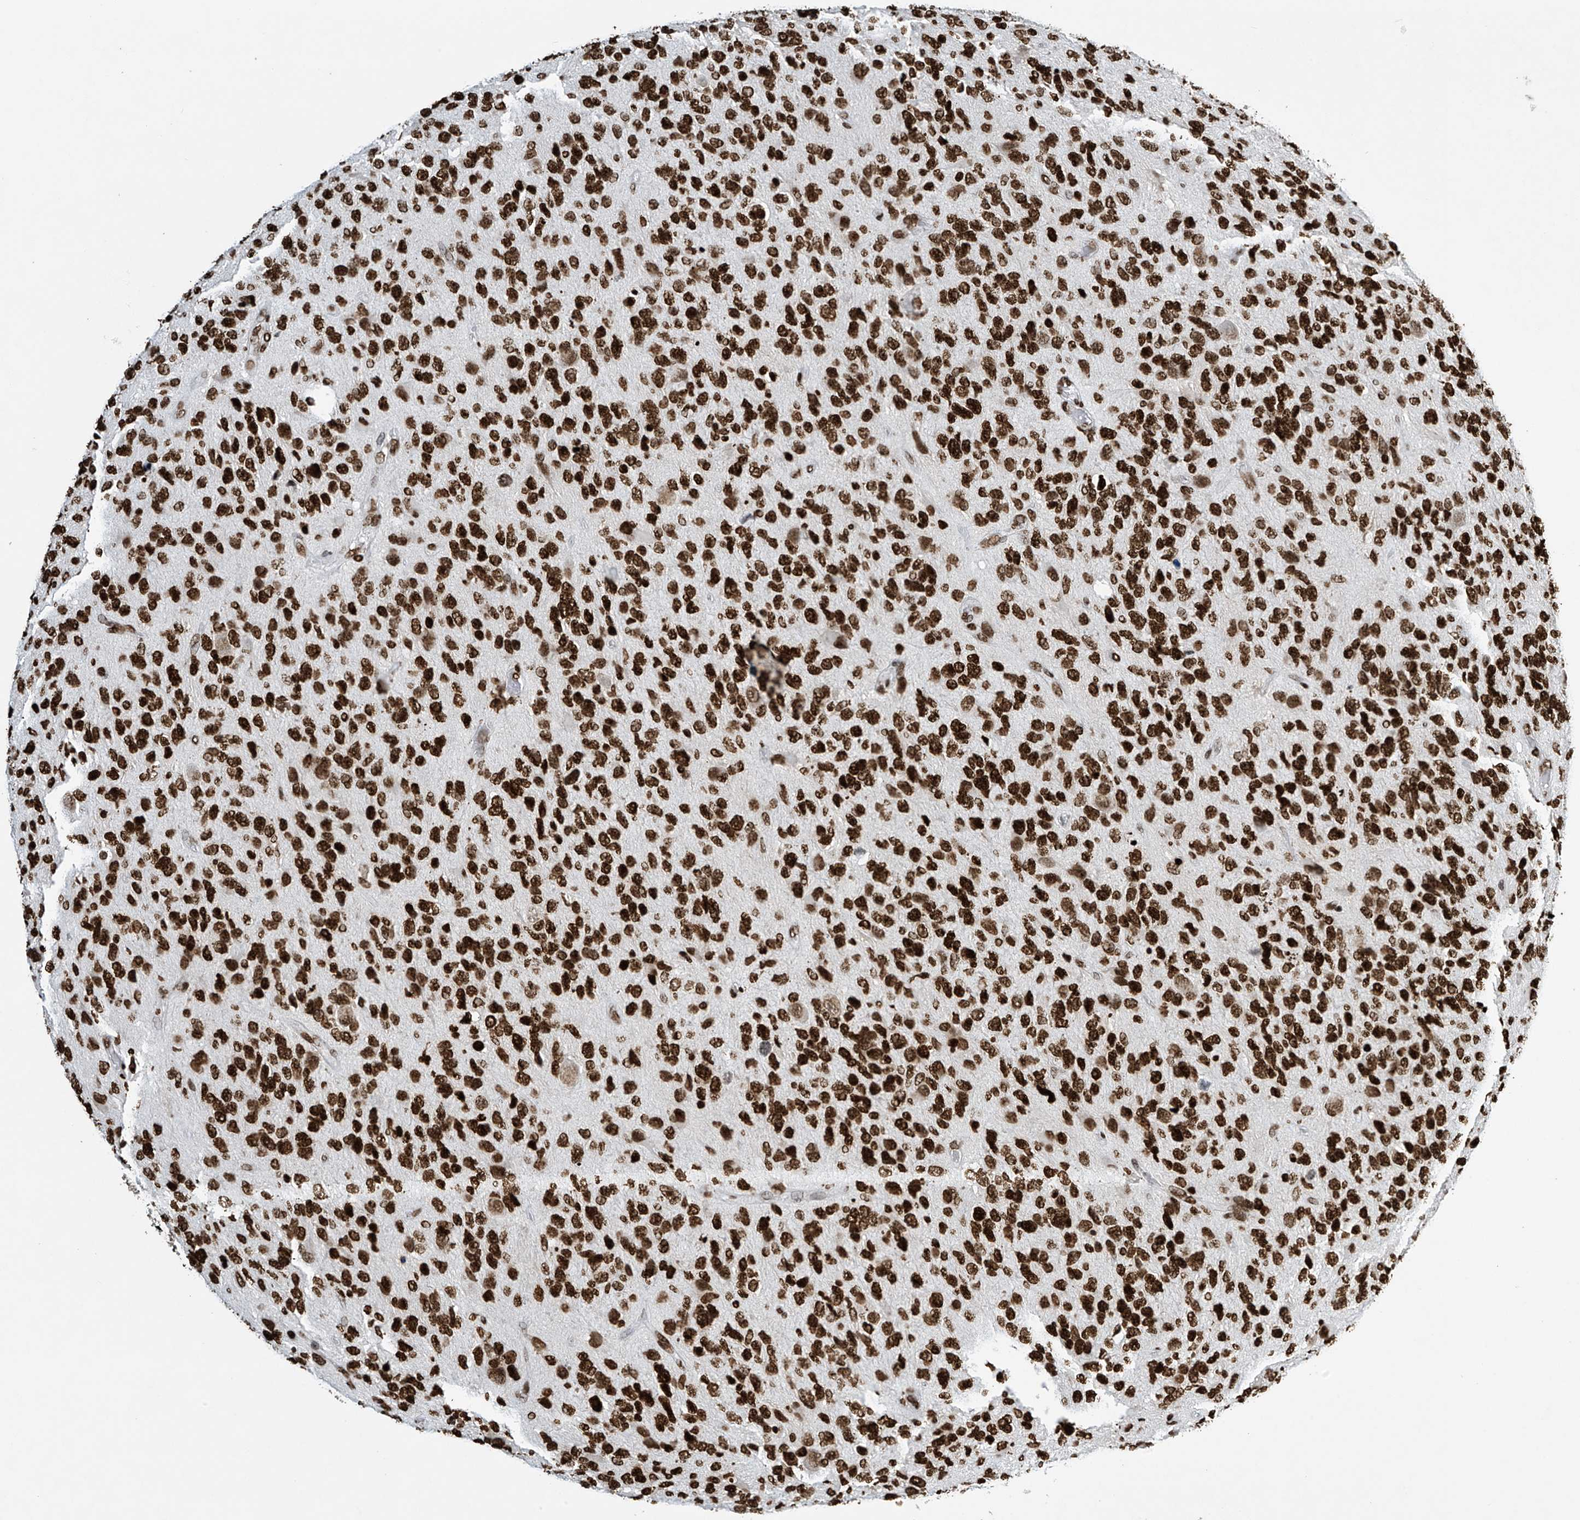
{"staining": {"intensity": "strong", "quantity": ">75%", "location": "nuclear"}, "tissue": "glioma", "cell_type": "Tumor cells", "image_type": "cancer", "snomed": [{"axis": "morphology", "description": "Glioma, malignant, High grade"}, {"axis": "topography", "description": "Brain"}], "caption": "Tumor cells display high levels of strong nuclear expression in about >75% of cells in human high-grade glioma (malignant).", "gene": "H4C16", "patient": {"sex": "female", "age": 58}}